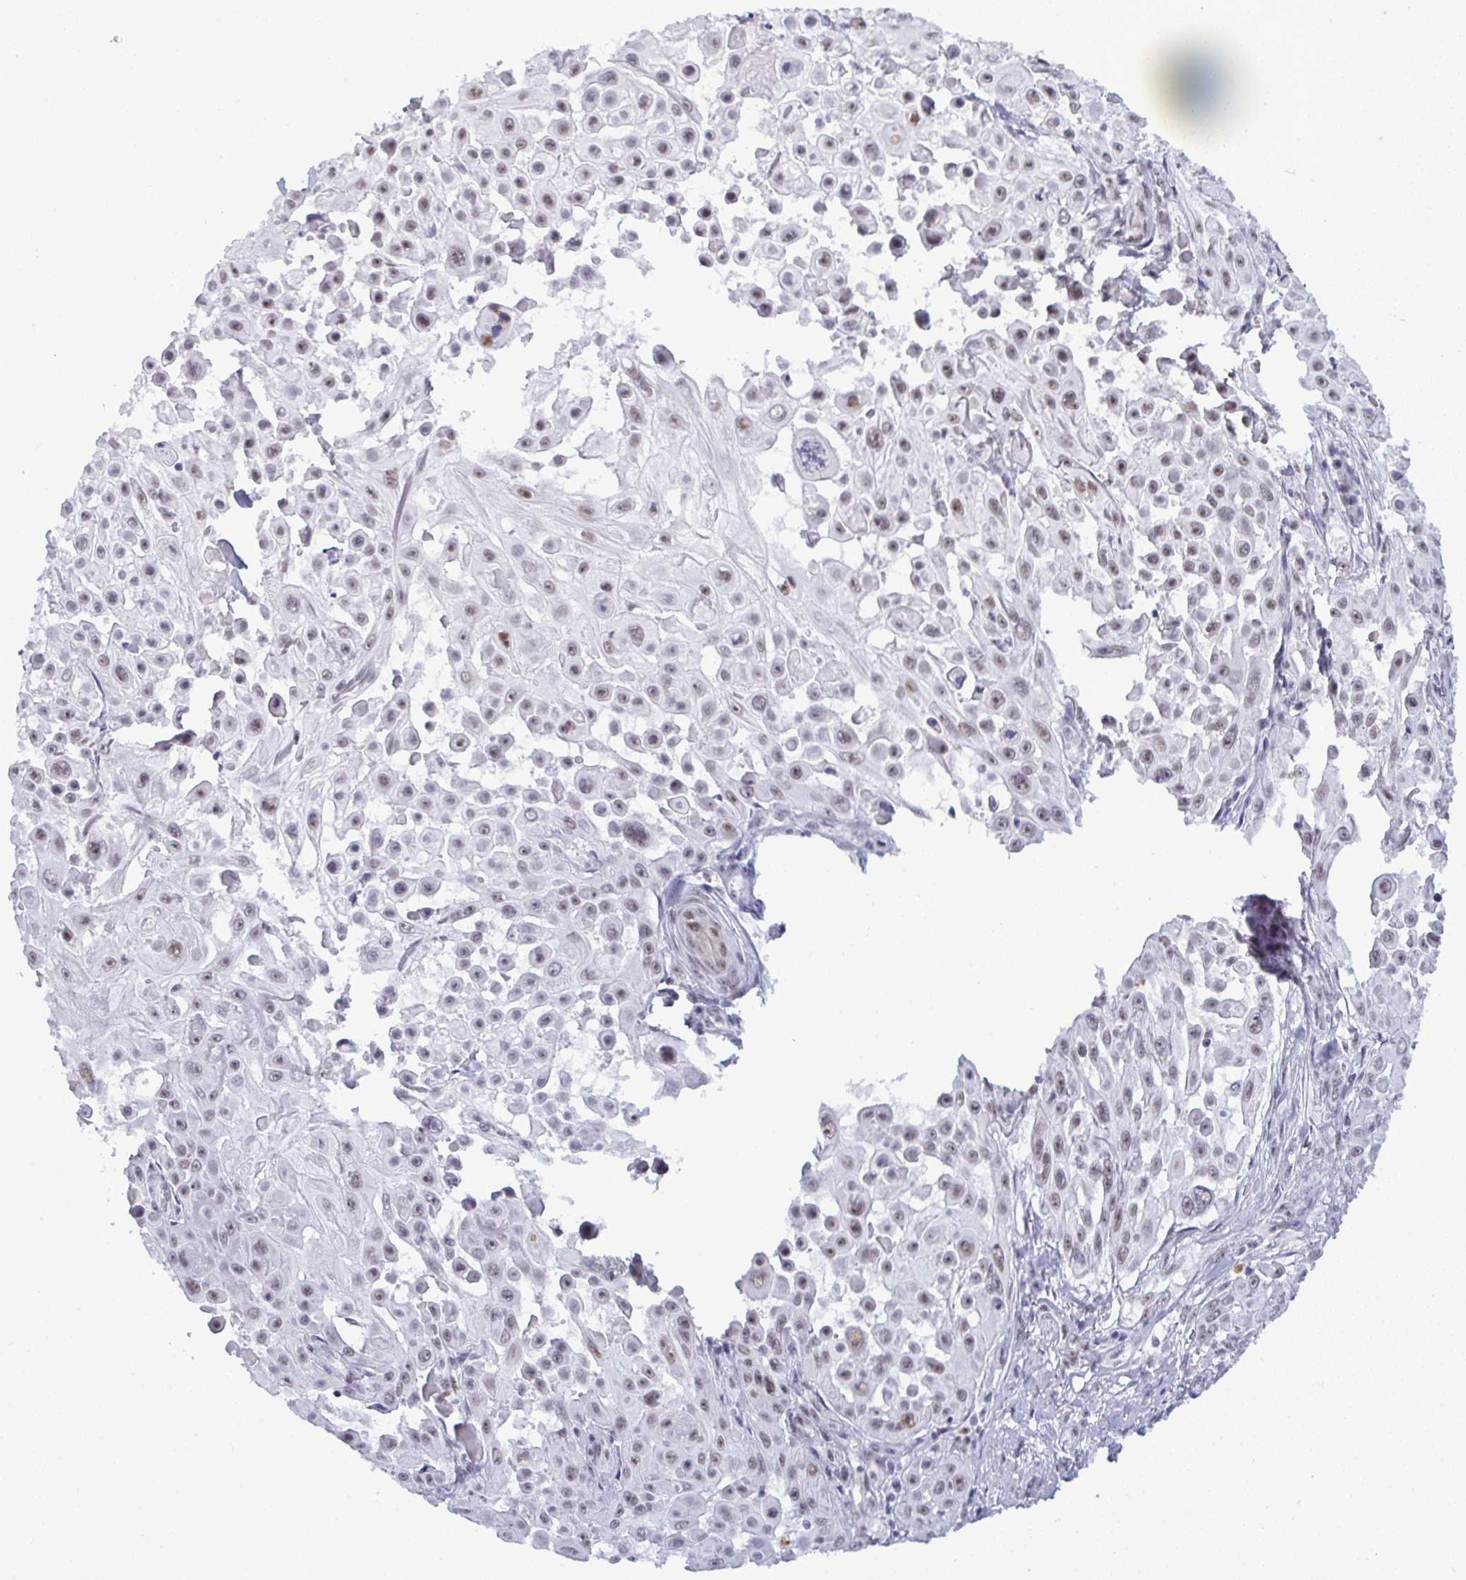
{"staining": {"intensity": "weak", "quantity": "25%-75%", "location": "nuclear"}, "tissue": "skin cancer", "cell_type": "Tumor cells", "image_type": "cancer", "snomed": [{"axis": "morphology", "description": "Squamous cell carcinoma, NOS"}, {"axis": "topography", "description": "Skin"}], "caption": "Immunohistochemistry micrograph of squamous cell carcinoma (skin) stained for a protein (brown), which shows low levels of weak nuclear staining in approximately 25%-75% of tumor cells.", "gene": "PPP1R10", "patient": {"sex": "male", "age": 91}}